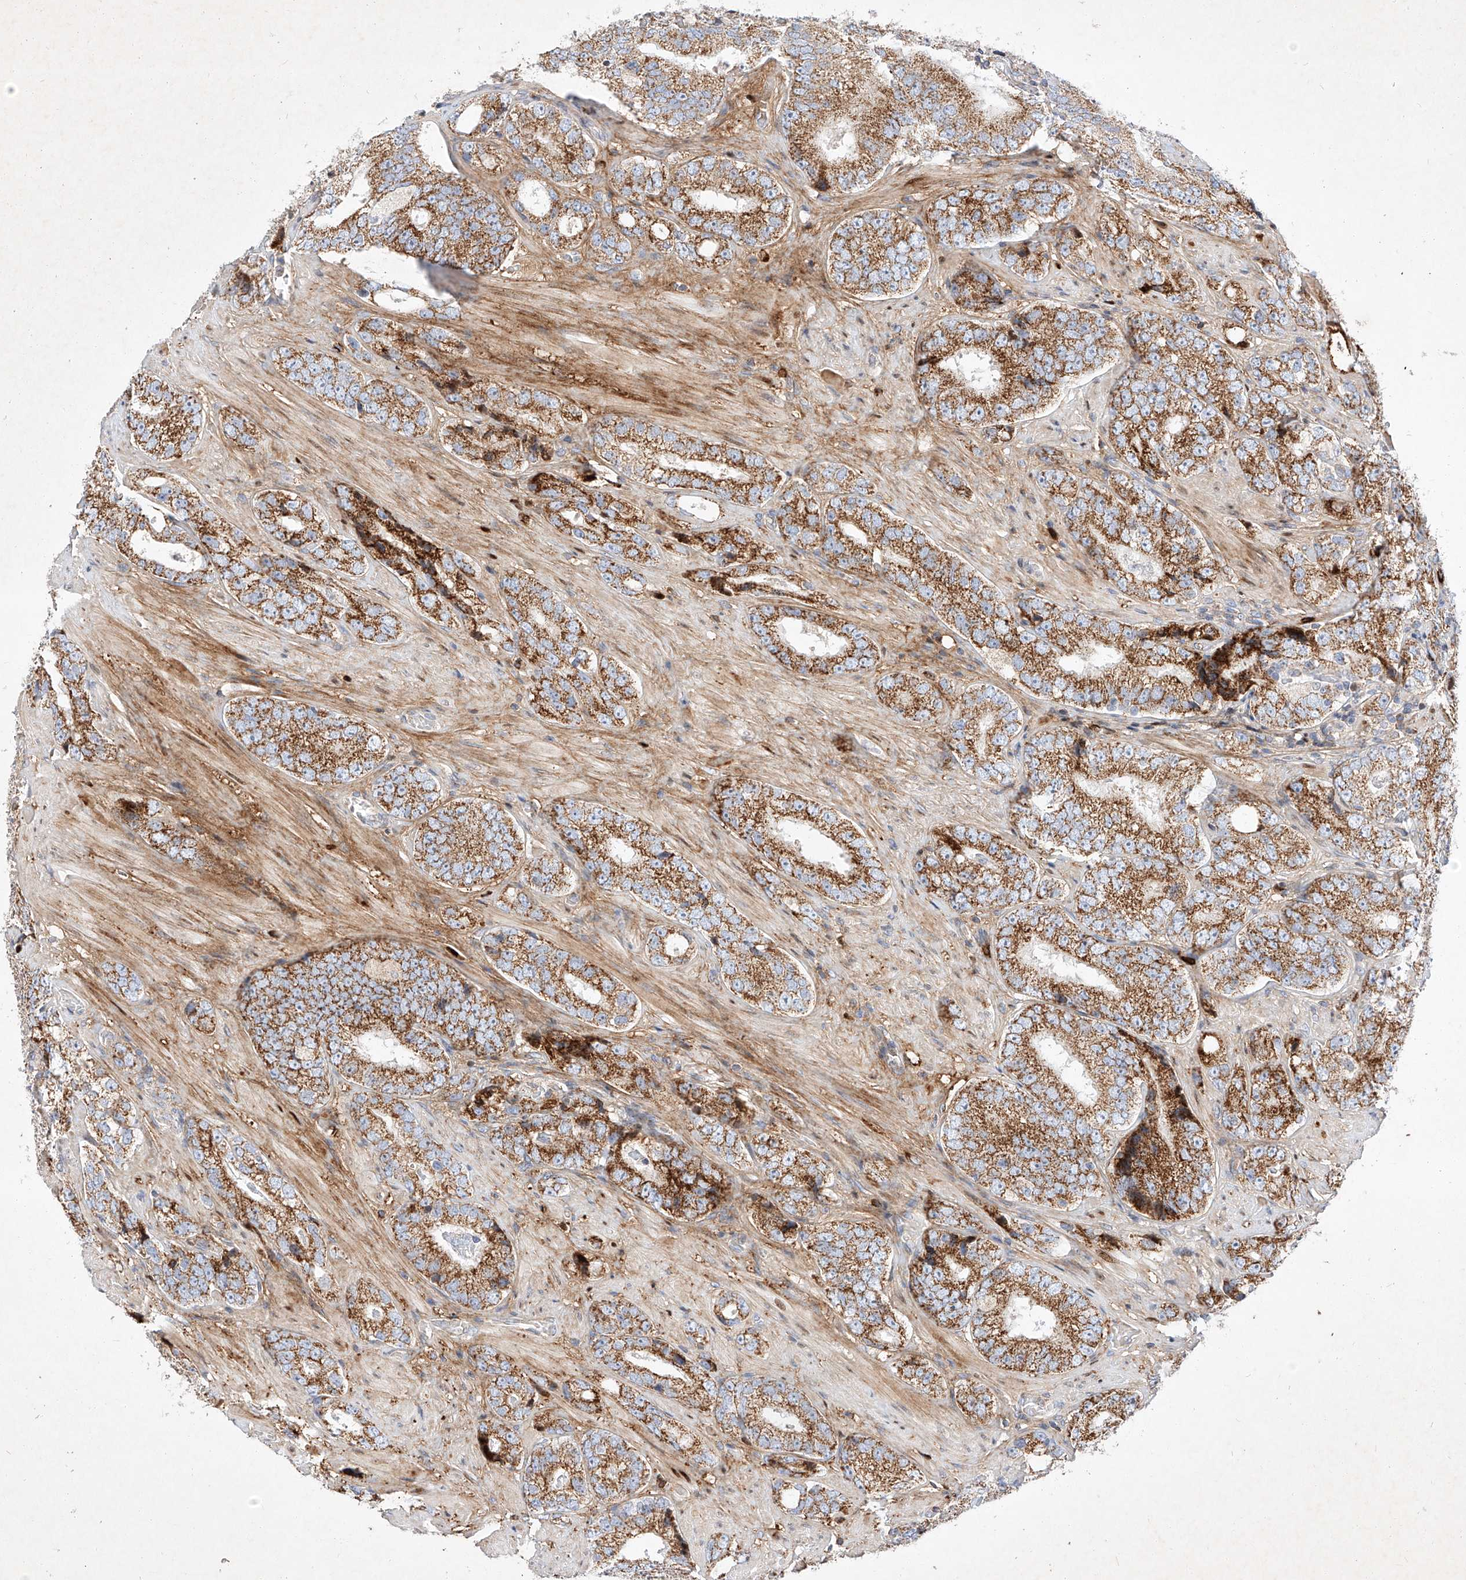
{"staining": {"intensity": "strong", "quantity": ">75%", "location": "cytoplasmic/membranous"}, "tissue": "prostate cancer", "cell_type": "Tumor cells", "image_type": "cancer", "snomed": [{"axis": "morphology", "description": "Adenocarcinoma, High grade"}, {"axis": "topography", "description": "Prostate"}], "caption": "IHC micrograph of human prostate adenocarcinoma (high-grade) stained for a protein (brown), which displays high levels of strong cytoplasmic/membranous positivity in about >75% of tumor cells.", "gene": "OSGEPL1", "patient": {"sex": "male", "age": 56}}